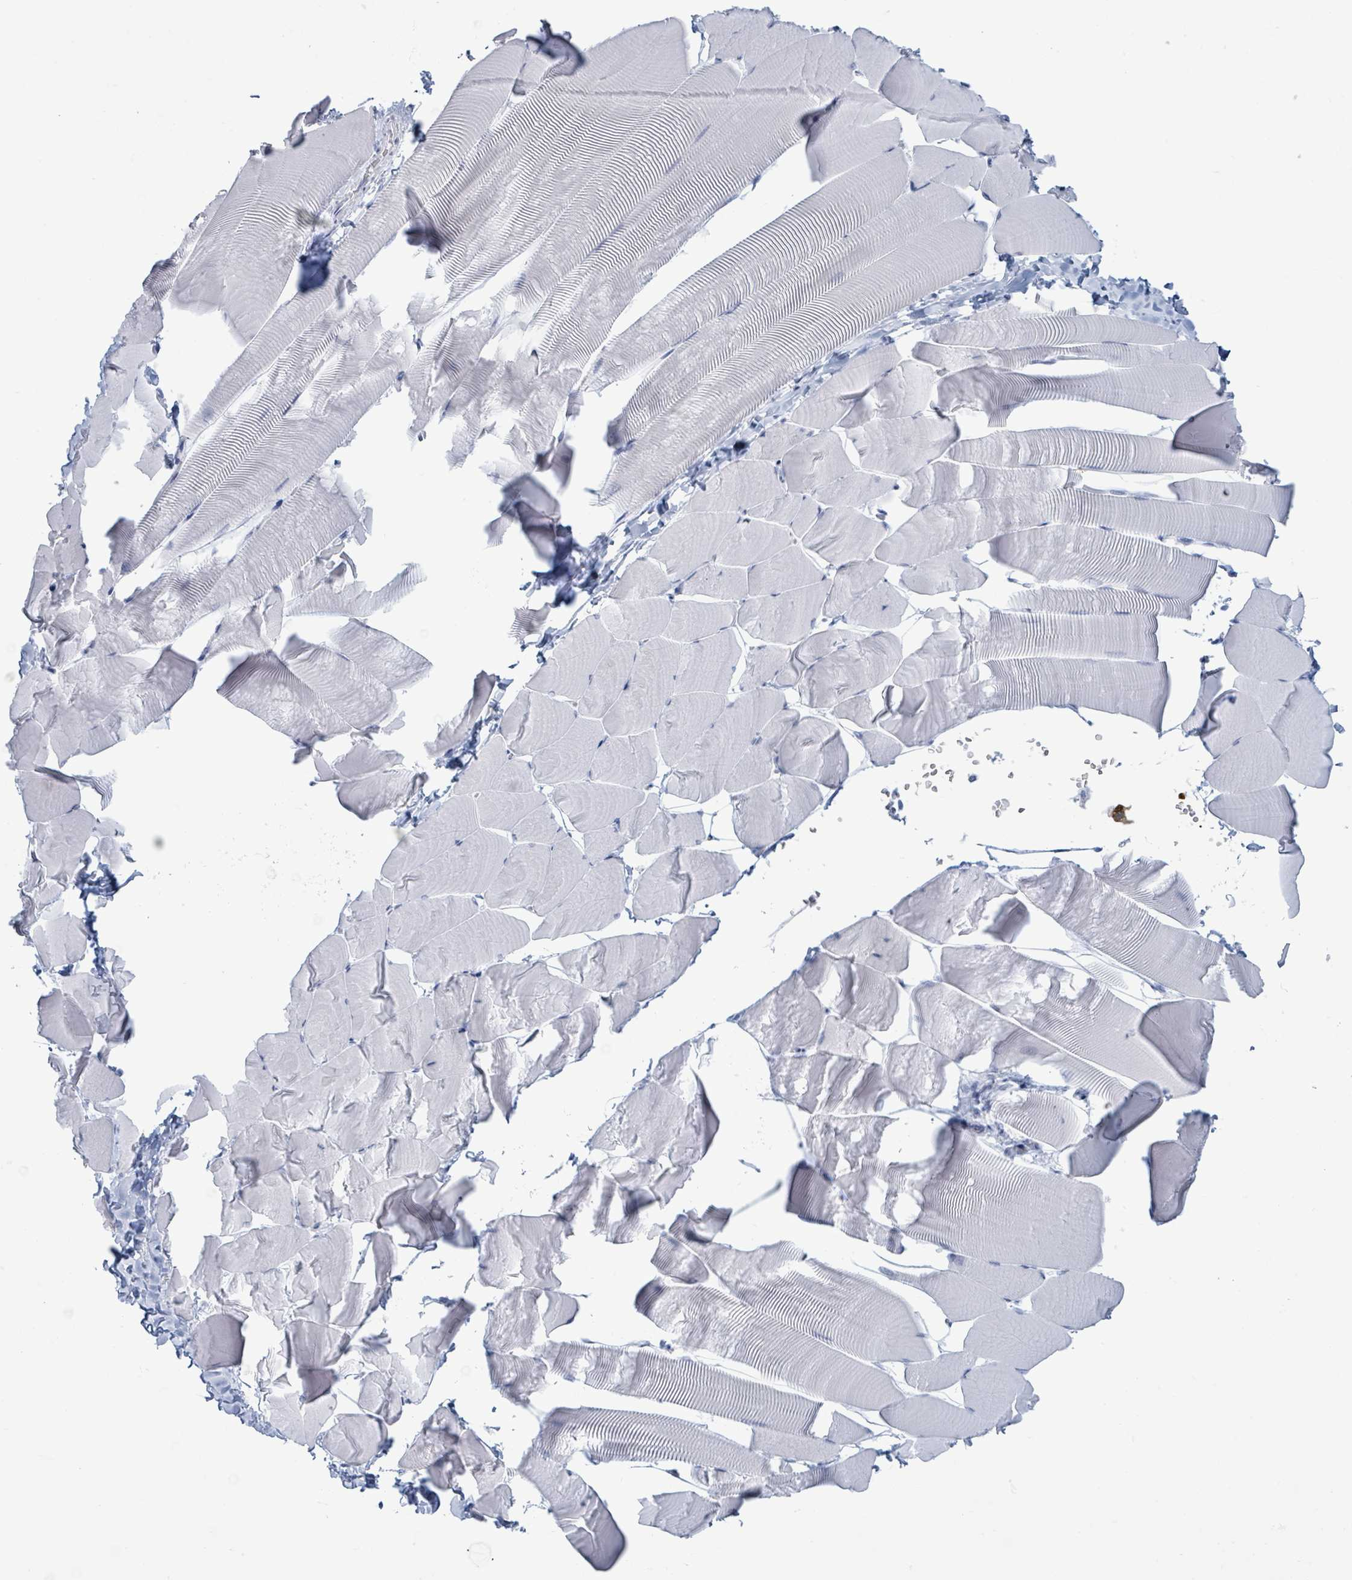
{"staining": {"intensity": "negative", "quantity": "none", "location": "none"}, "tissue": "skeletal muscle", "cell_type": "Myocytes", "image_type": "normal", "snomed": [{"axis": "morphology", "description": "Normal tissue, NOS"}, {"axis": "topography", "description": "Skeletal muscle"}], "caption": "Myocytes are negative for protein expression in unremarkable human skeletal muscle. (DAB IHC with hematoxylin counter stain).", "gene": "KRT8", "patient": {"sex": "male", "age": 25}}